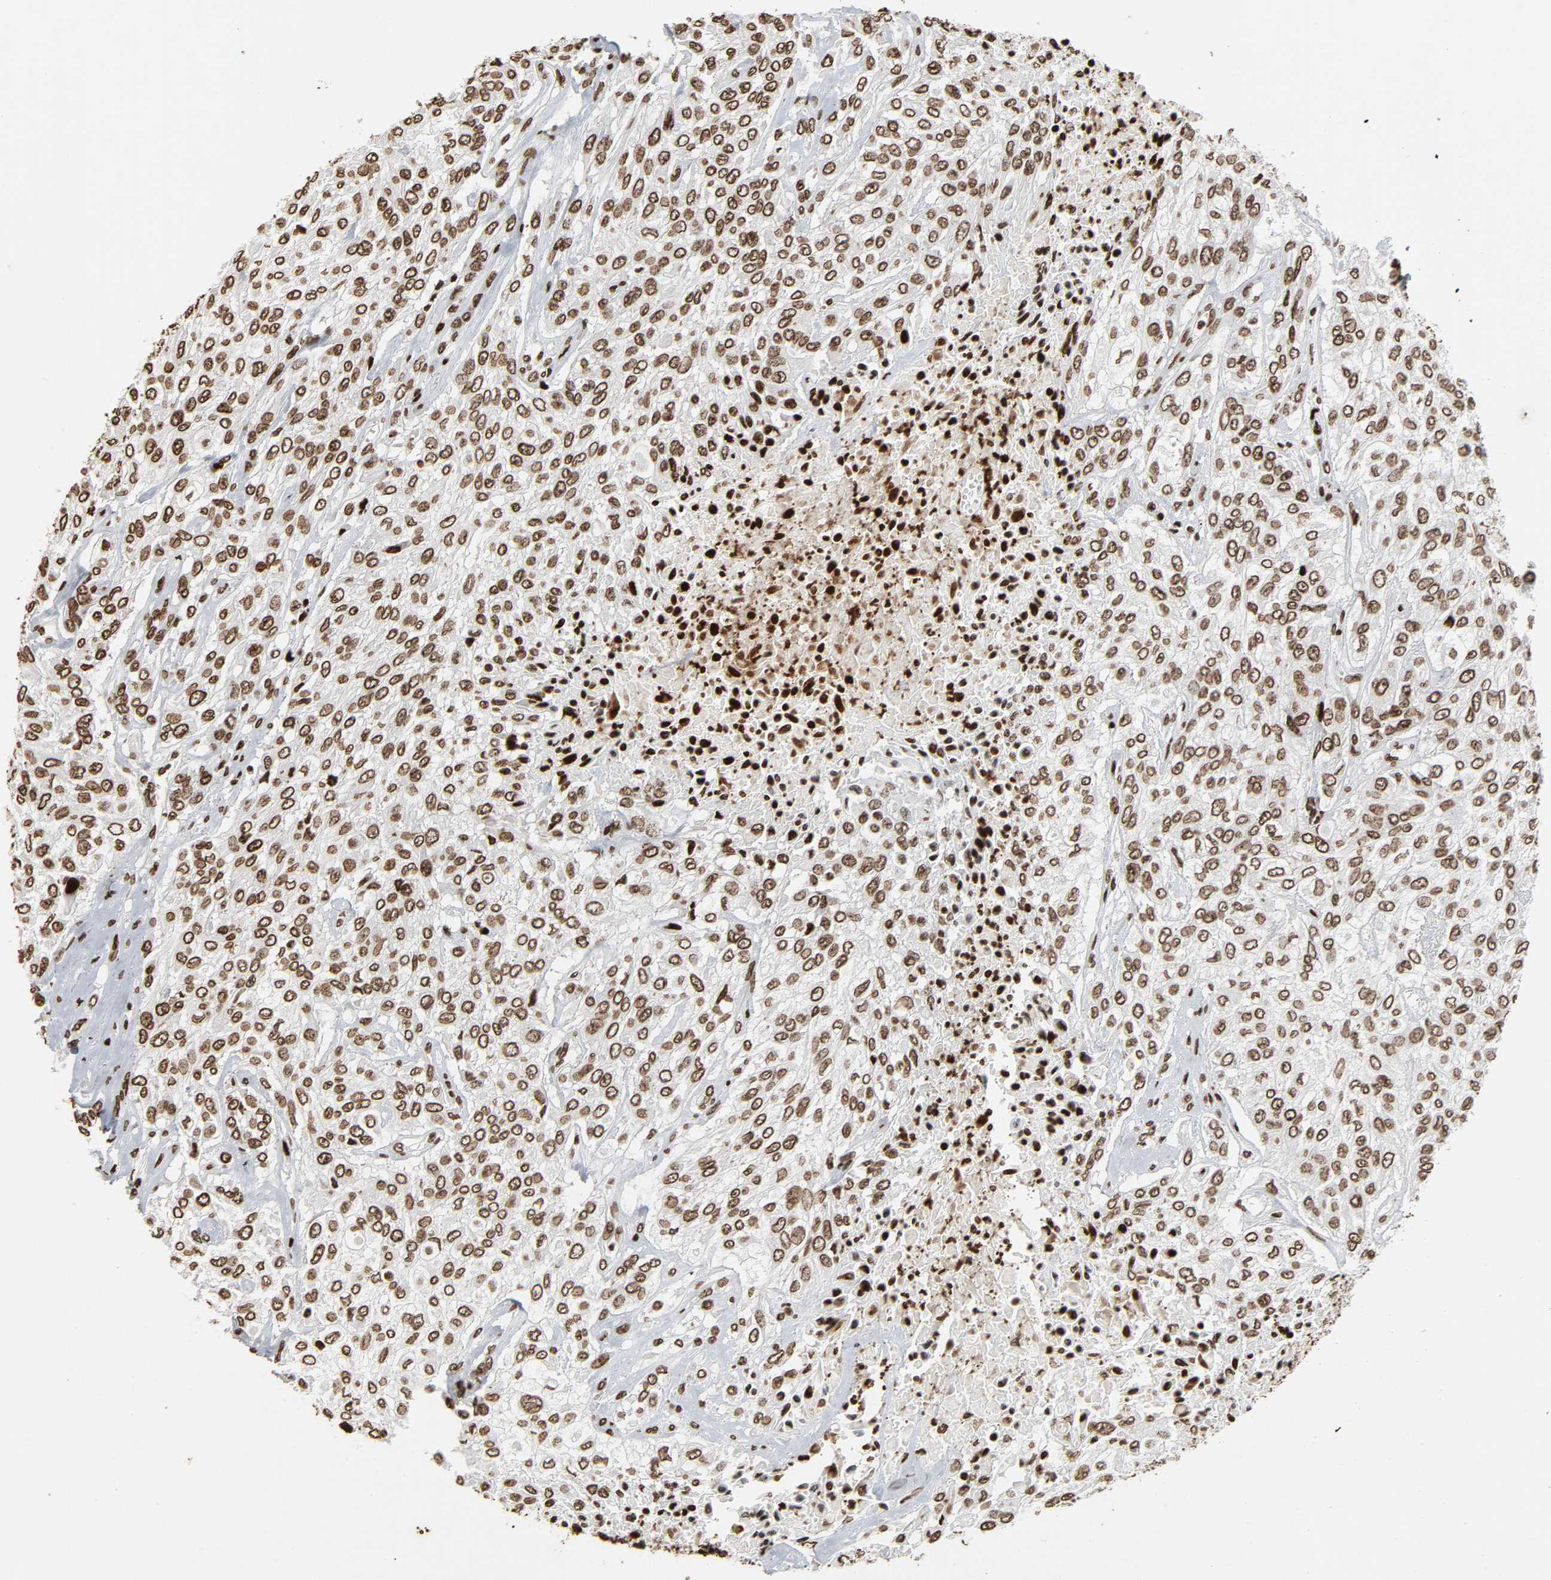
{"staining": {"intensity": "moderate", "quantity": ">75%", "location": "nuclear"}, "tissue": "urothelial cancer", "cell_type": "Tumor cells", "image_type": "cancer", "snomed": [{"axis": "morphology", "description": "Urothelial carcinoma, High grade"}, {"axis": "topography", "description": "Urinary bladder"}], "caption": "Immunohistochemical staining of human urothelial cancer exhibits medium levels of moderate nuclear protein expression in approximately >75% of tumor cells. Nuclei are stained in blue.", "gene": "RXRA", "patient": {"sex": "male", "age": 57}}